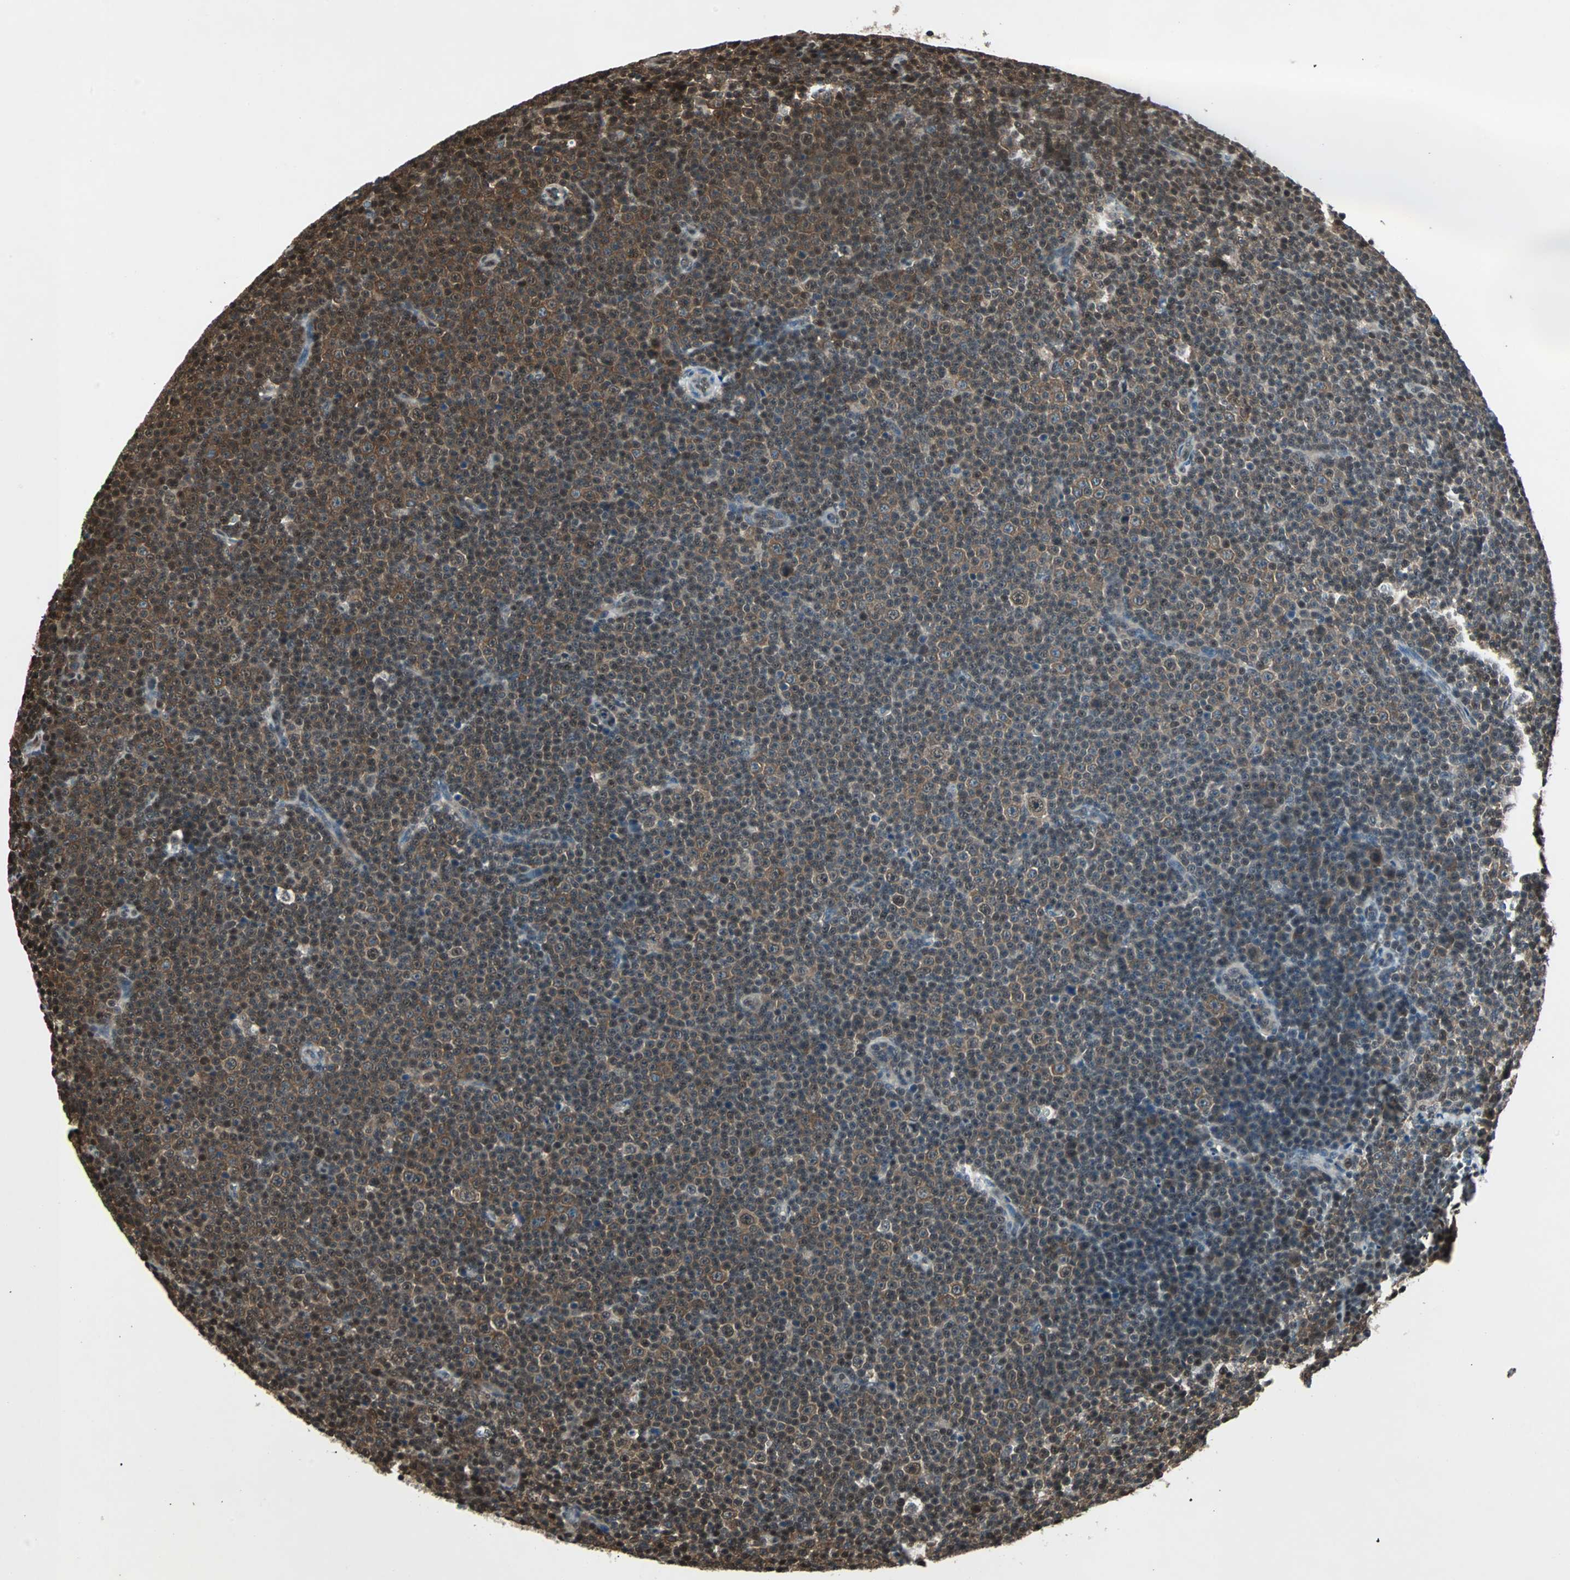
{"staining": {"intensity": "moderate", "quantity": ">75%", "location": "cytoplasmic/membranous,nuclear"}, "tissue": "lymphoma", "cell_type": "Tumor cells", "image_type": "cancer", "snomed": [{"axis": "morphology", "description": "Malignant lymphoma, non-Hodgkin's type, Low grade"}, {"axis": "topography", "description": "Lymph node"}], "caption": "Approximately >75% of tumor cells in low-grade malignant lymphoma, non-Hodgkin's type demonstrate moderate cytoplasmic/membranous and nuclear protein expression as visualized by brown immunohistochemical staining.", "gene": "ACLY", "patient": {"sex": "female", "age": 67}}